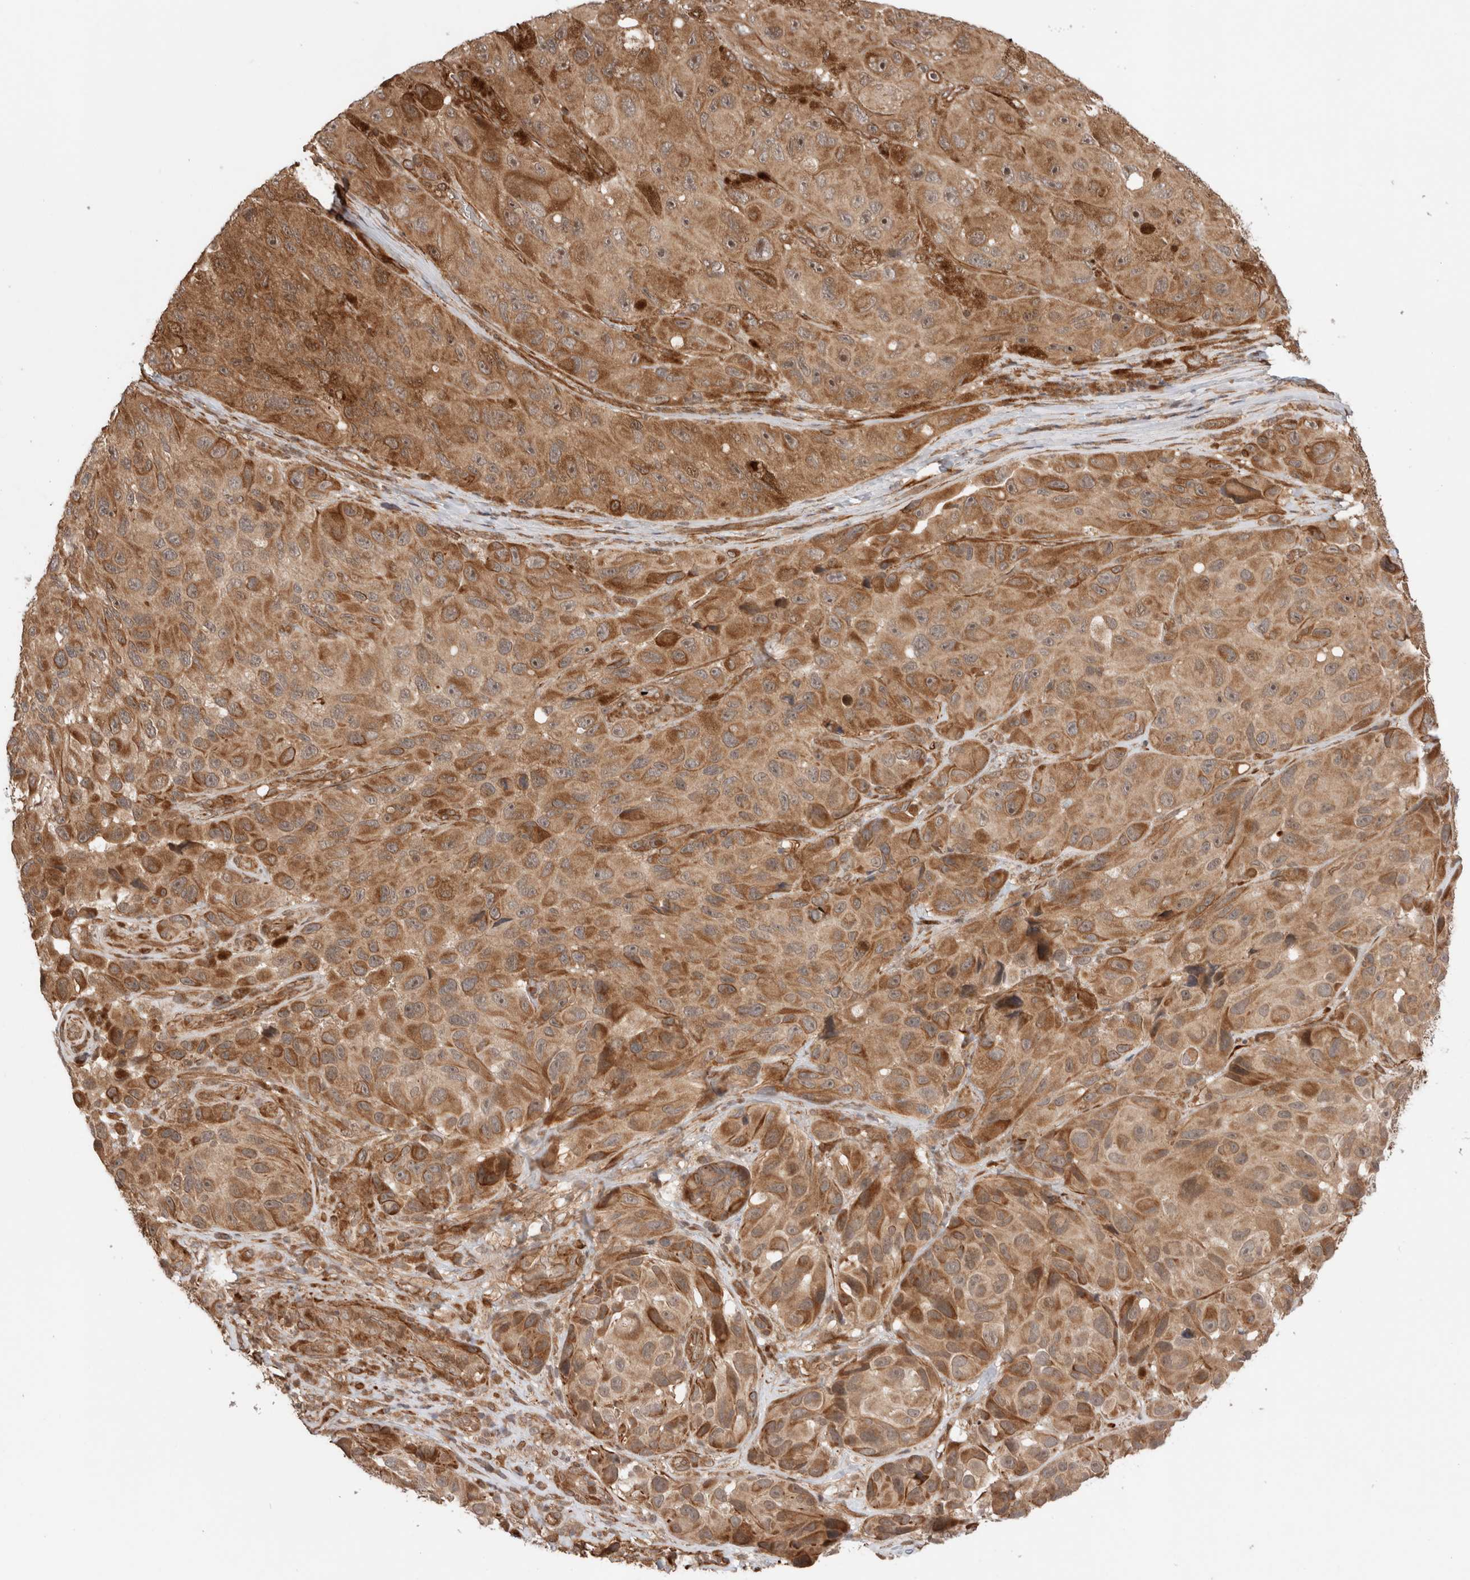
{"staining": {"intensity": "moderate", "quantity": ">75%", "location": "cytoplasmic/membranous"}, "tissue": "melanoma", "cell_type": "Tumor cells", "image_type": "cancer", "snomed": [{"axis": "morphology", "description": "Malignant melanoma, NOS"}, {"axis": "topography", "description": "Skin"}], "caption": "Human melanoma stained for a protein (brown) displays moderate cytoplasmic/membranous positive expression in about >75% of tumor cells.", "gene": "ZNF649", "patient": {"sex": "female", "age": 73}}